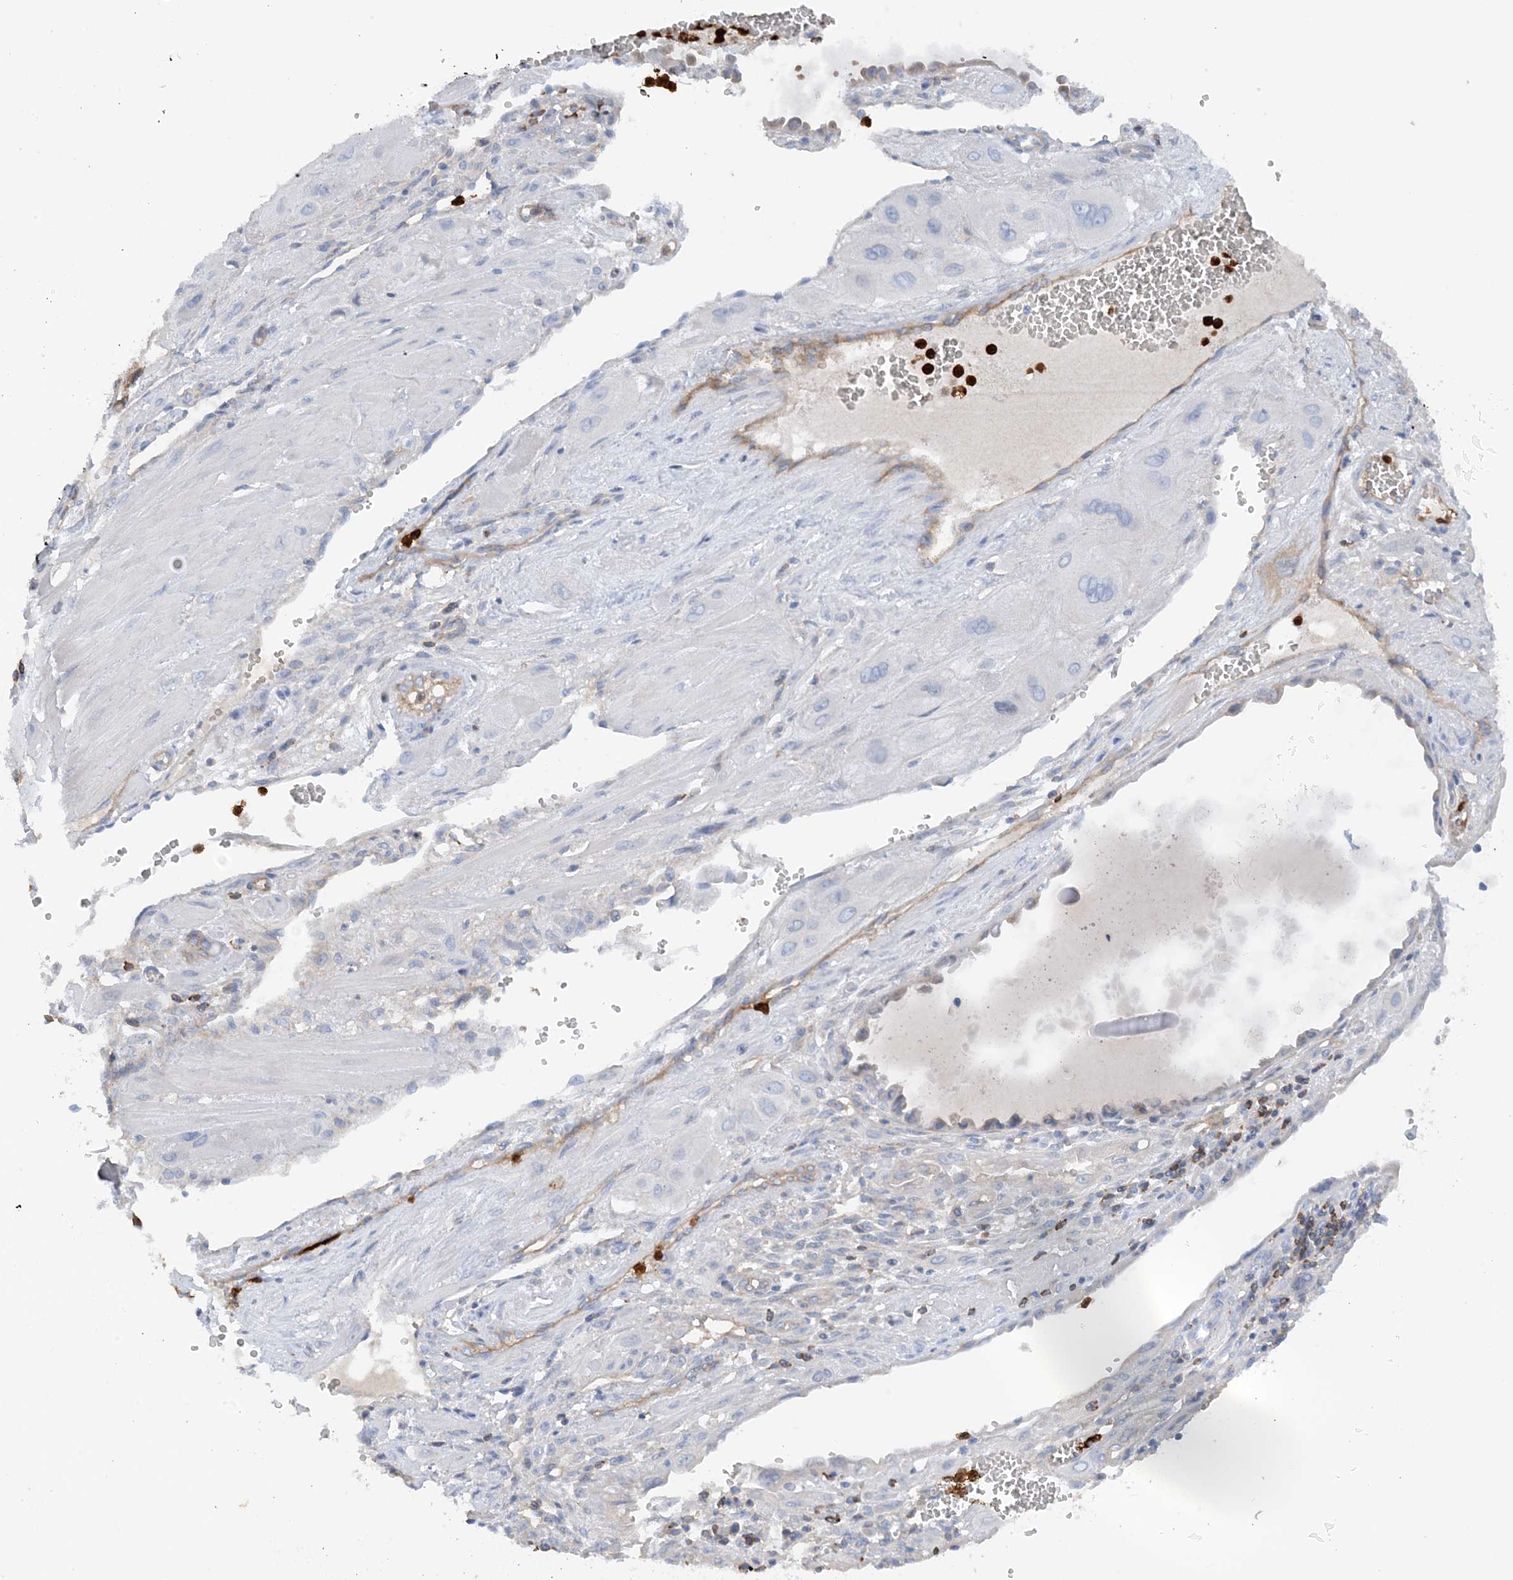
{"staining": {"intensity": "negative", "quantity": "none", "location": "none"}, "tissue": "cervical cancer", "cell_type": "Tumor cells", "image_type": "cancer", "snomed": [{"axis": "morphology", "description": "Squamous cell carcinoma, NOS"}, {"axis": "topography", "description": "Cervix"}], "caption": "Micrograph shows no protein positivity in tumor cells of cervical cancer tissue.", "gene": "PHACTR2", "patient": {"sex": "female", "age": 34}}